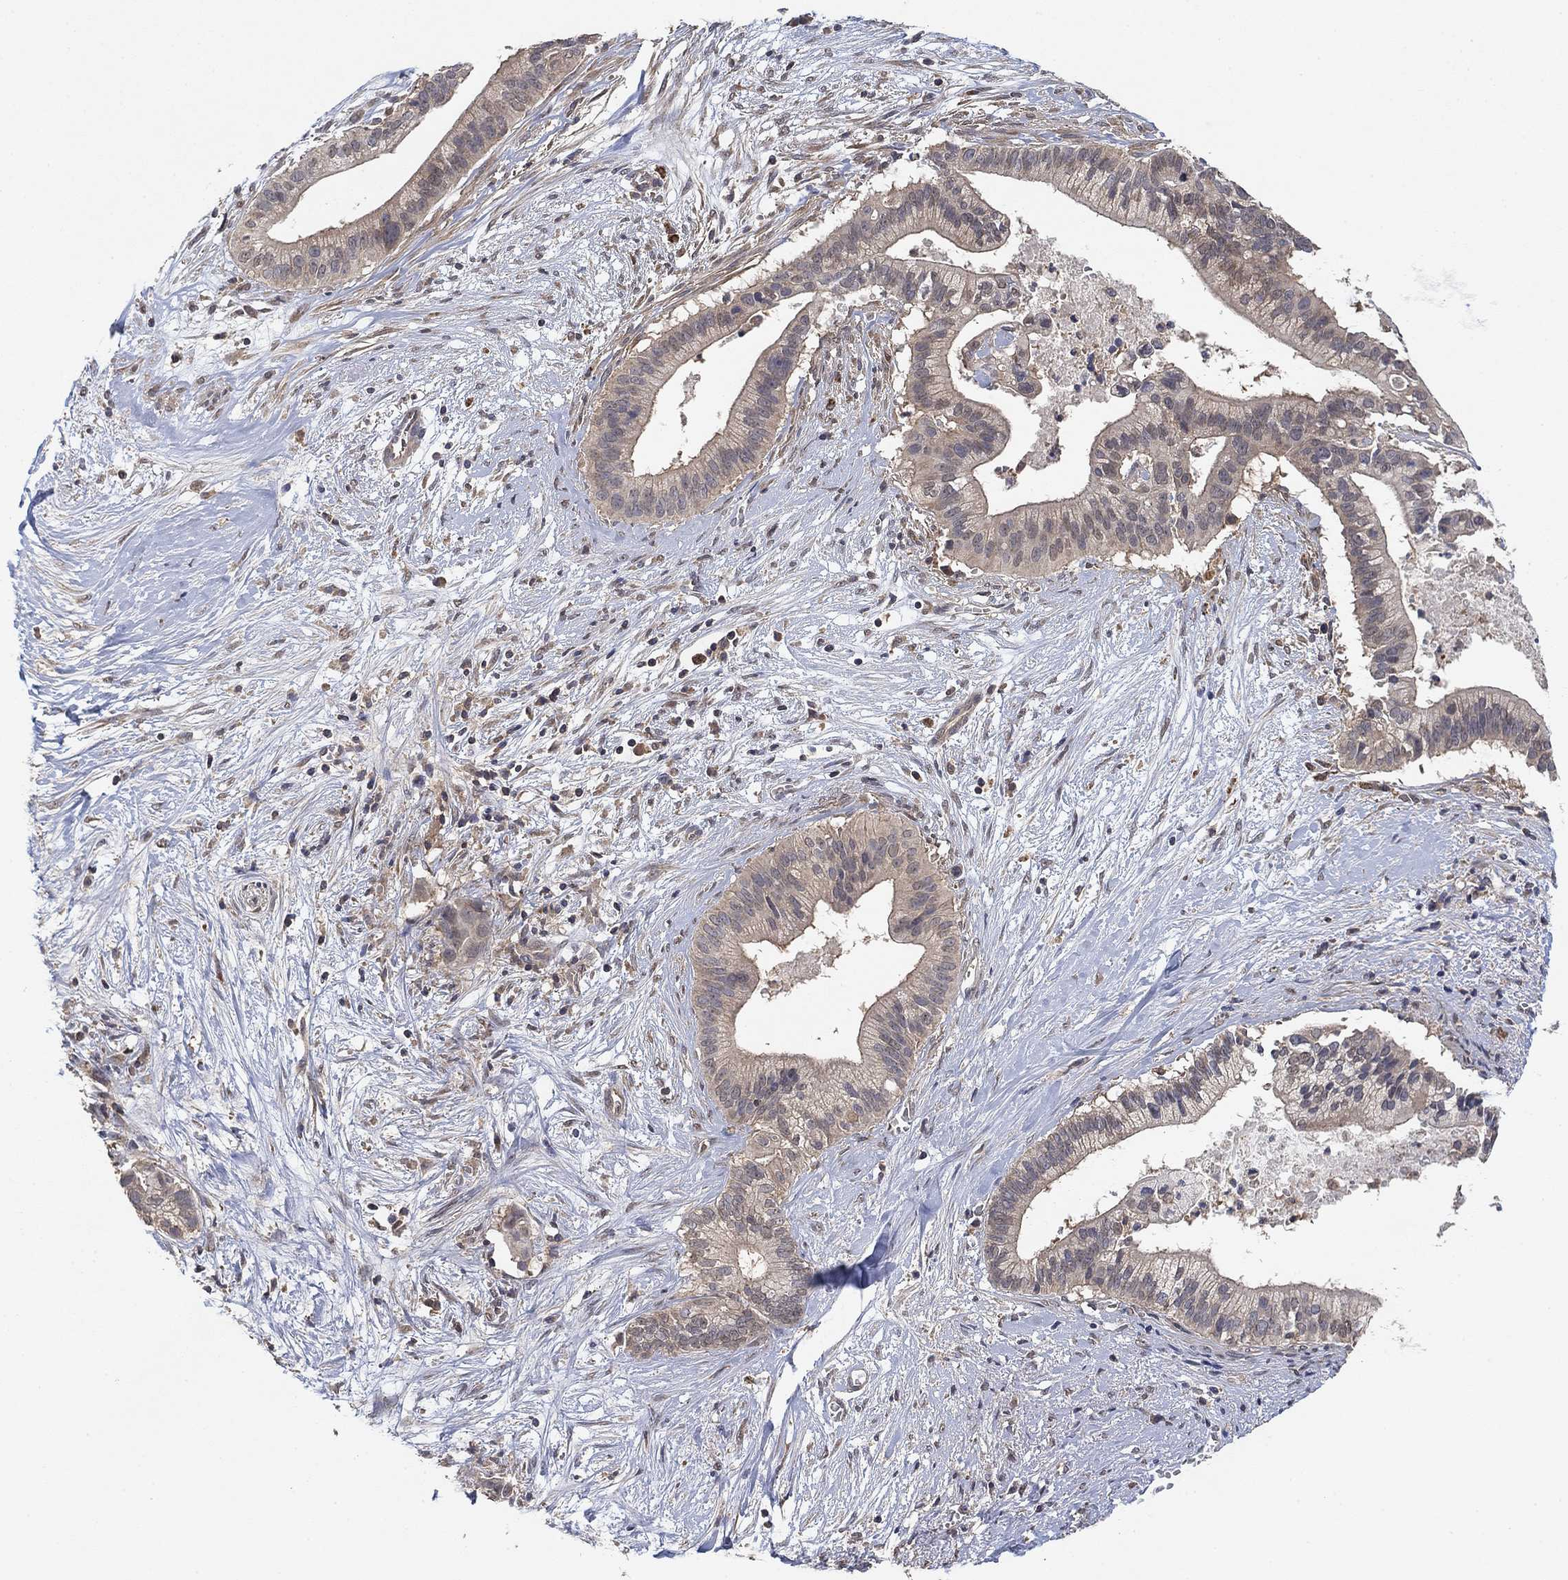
{"staining": {"intensity": "negative", "quantity": "none", "location": "none"}, "tissue": "pancreatic cancer", "cell_type": "Tumor cells", "image_type": "cancer", "snomed": [{"axis": "morphology", "description": "Adenocarcinoma, NOS"}, {"axis": "topography", "description": "Pancreas"}], "caption": "There is no significant staining in tumor cells of pancreatic cancer (adenocarcinoma).", "gene": "CCDC43", "patient": {"sex": "male", "age": 61}}